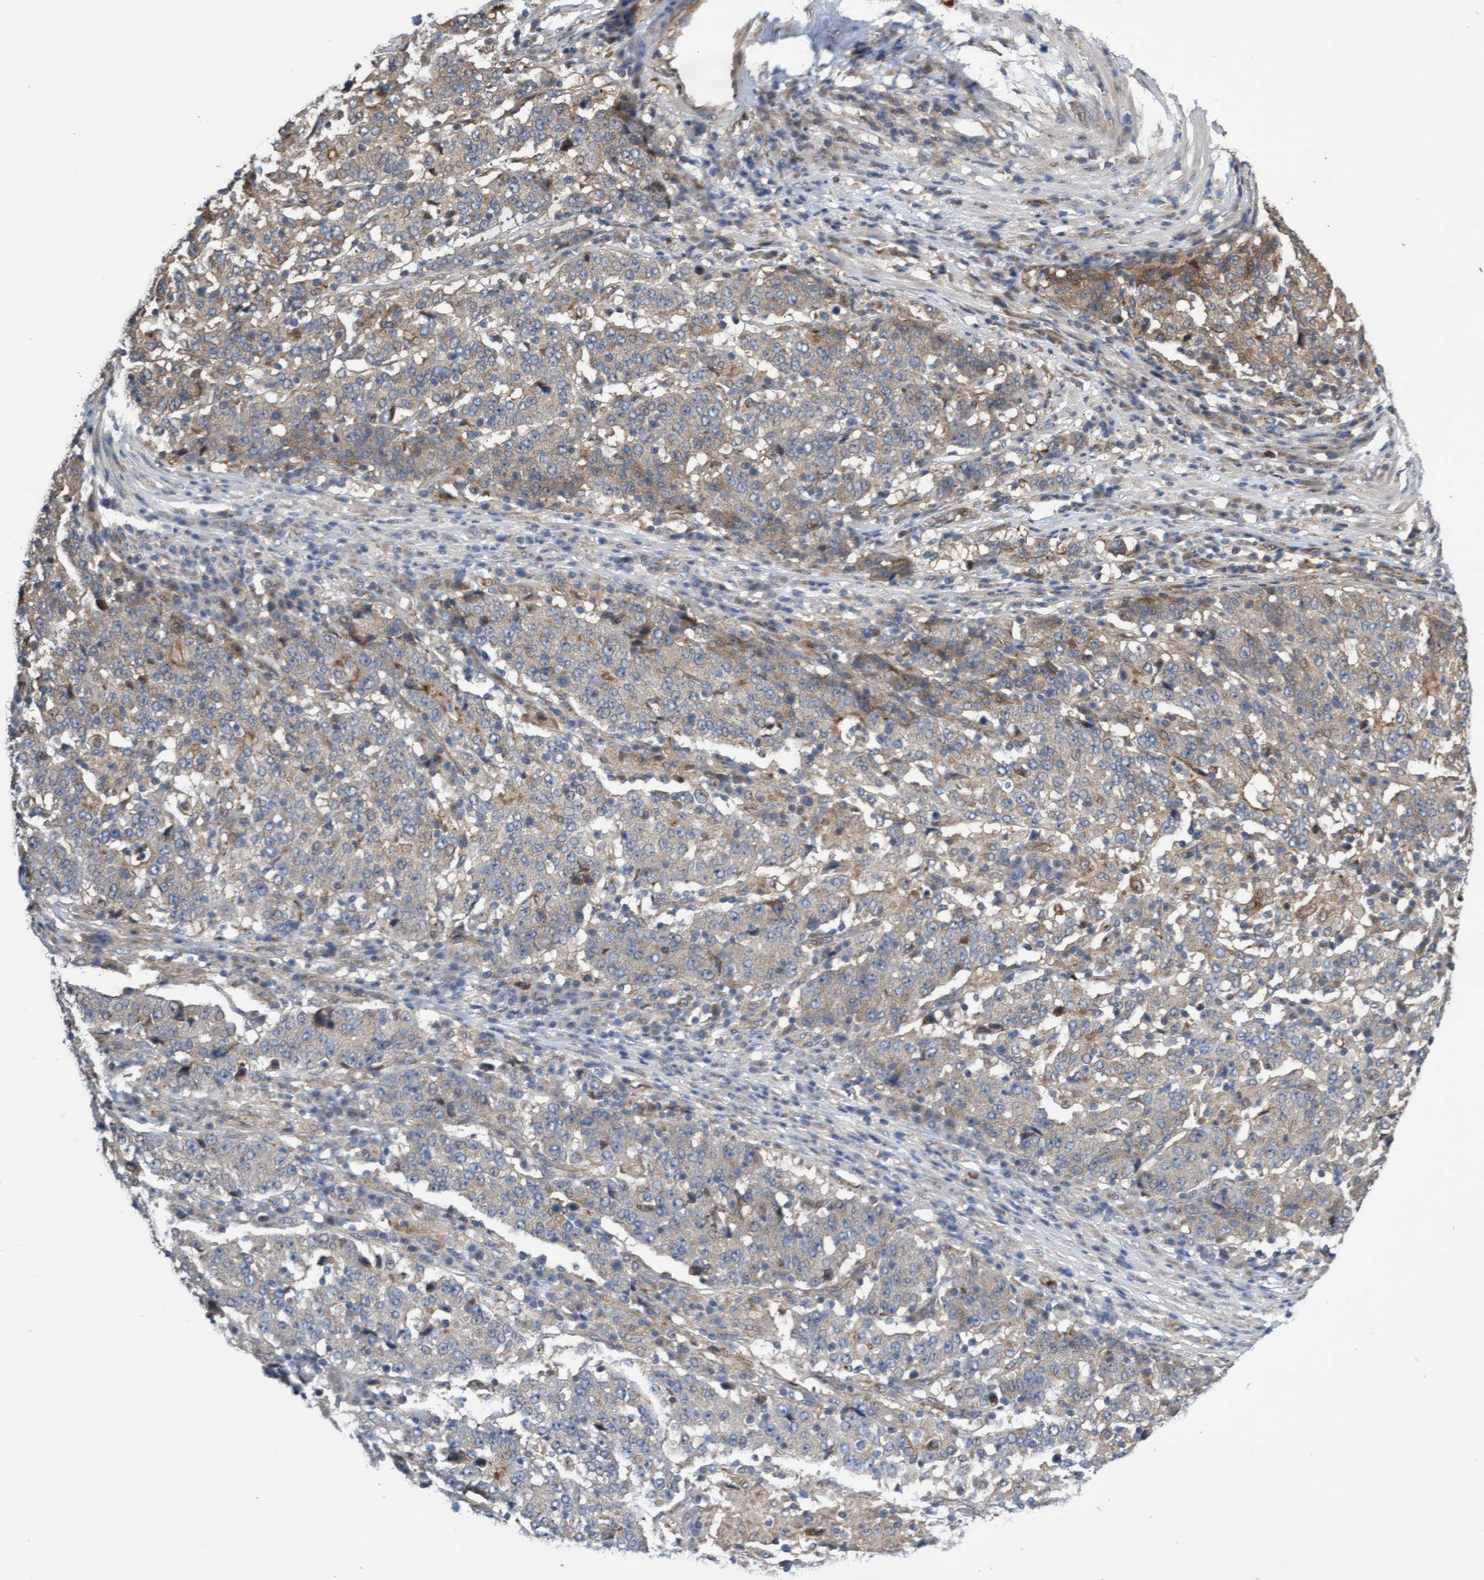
{"staining": {"intensity": "weak", "quantity": "25%-75%", "location": "cytoplasmic/membranous"}, "tissue": "stomach cancer", "cell_type": "Tumor cells", "image_type": "cancer", "snomed": [{"axis": "morphology", "description": "Adenocarcinoma, NOS"}, {"axis": "topography", "description": "Stomach"}], "caption": "Human adenocarcinoma (stomach) stained with a brown dye displays weak cytoplasmic/membranous positive expression in about 25%-75% of tumor cells.", "gene": "ITFG1", "patient": {"sex": "male", "age": 59}}